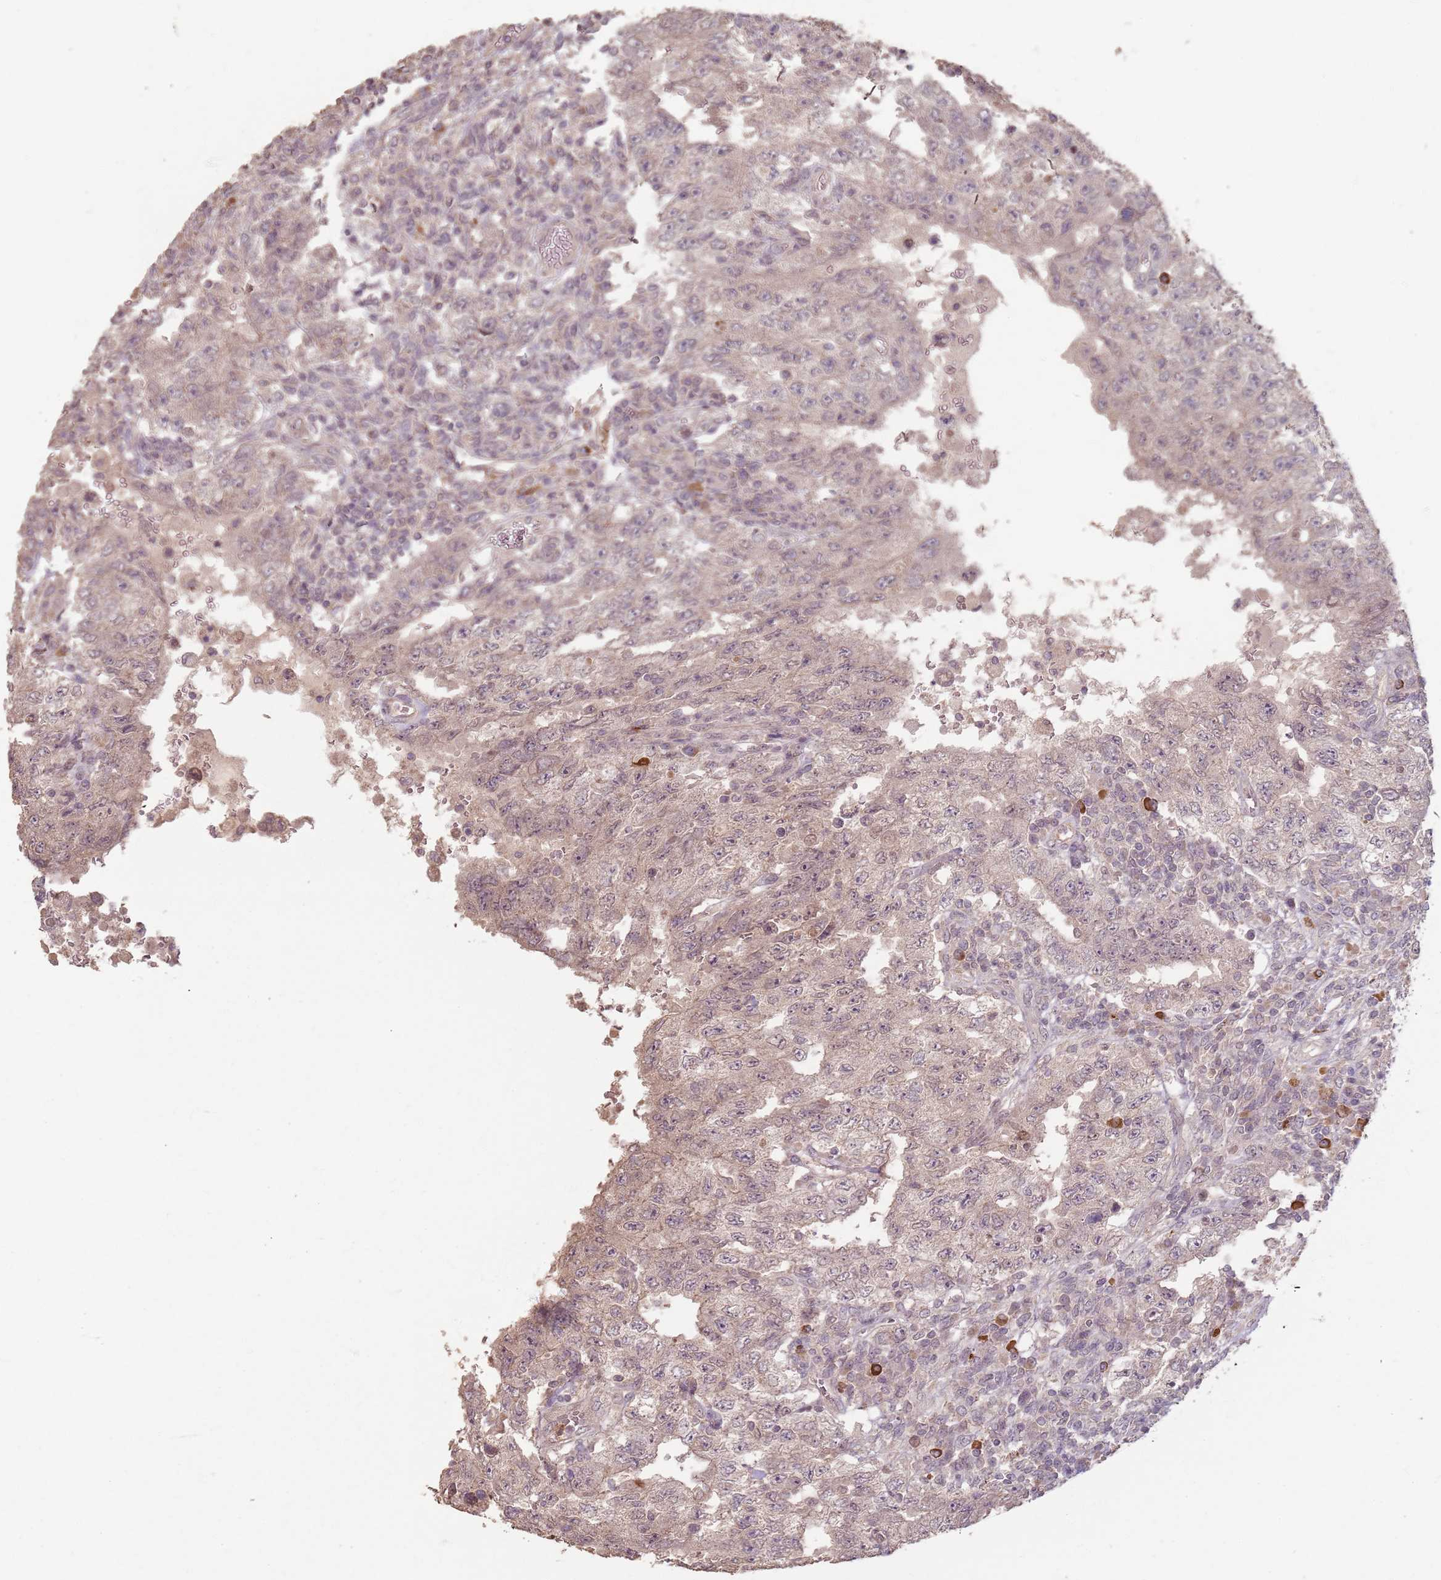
{"staining": {"intensity": "weak", "quantity": "<25%", "location": "cytoplasmic/membranous"}, "tissue": "testis cancer", "cell_type": "Tumor cells", "image_type": "cancer", "snomed": [{"axis": "morphology", "description": "Carcinoma, Embryonal, NOS"}, {"axis": "topography", "description": "Testis"}], "caption": "Human testis embryonal carcinoma stained for a protein using immunohistochemistry (IHC) reveals no expression in tumor cells.", "gene": "CCDC168", "patient": {"sex": "male", "age": 26}}